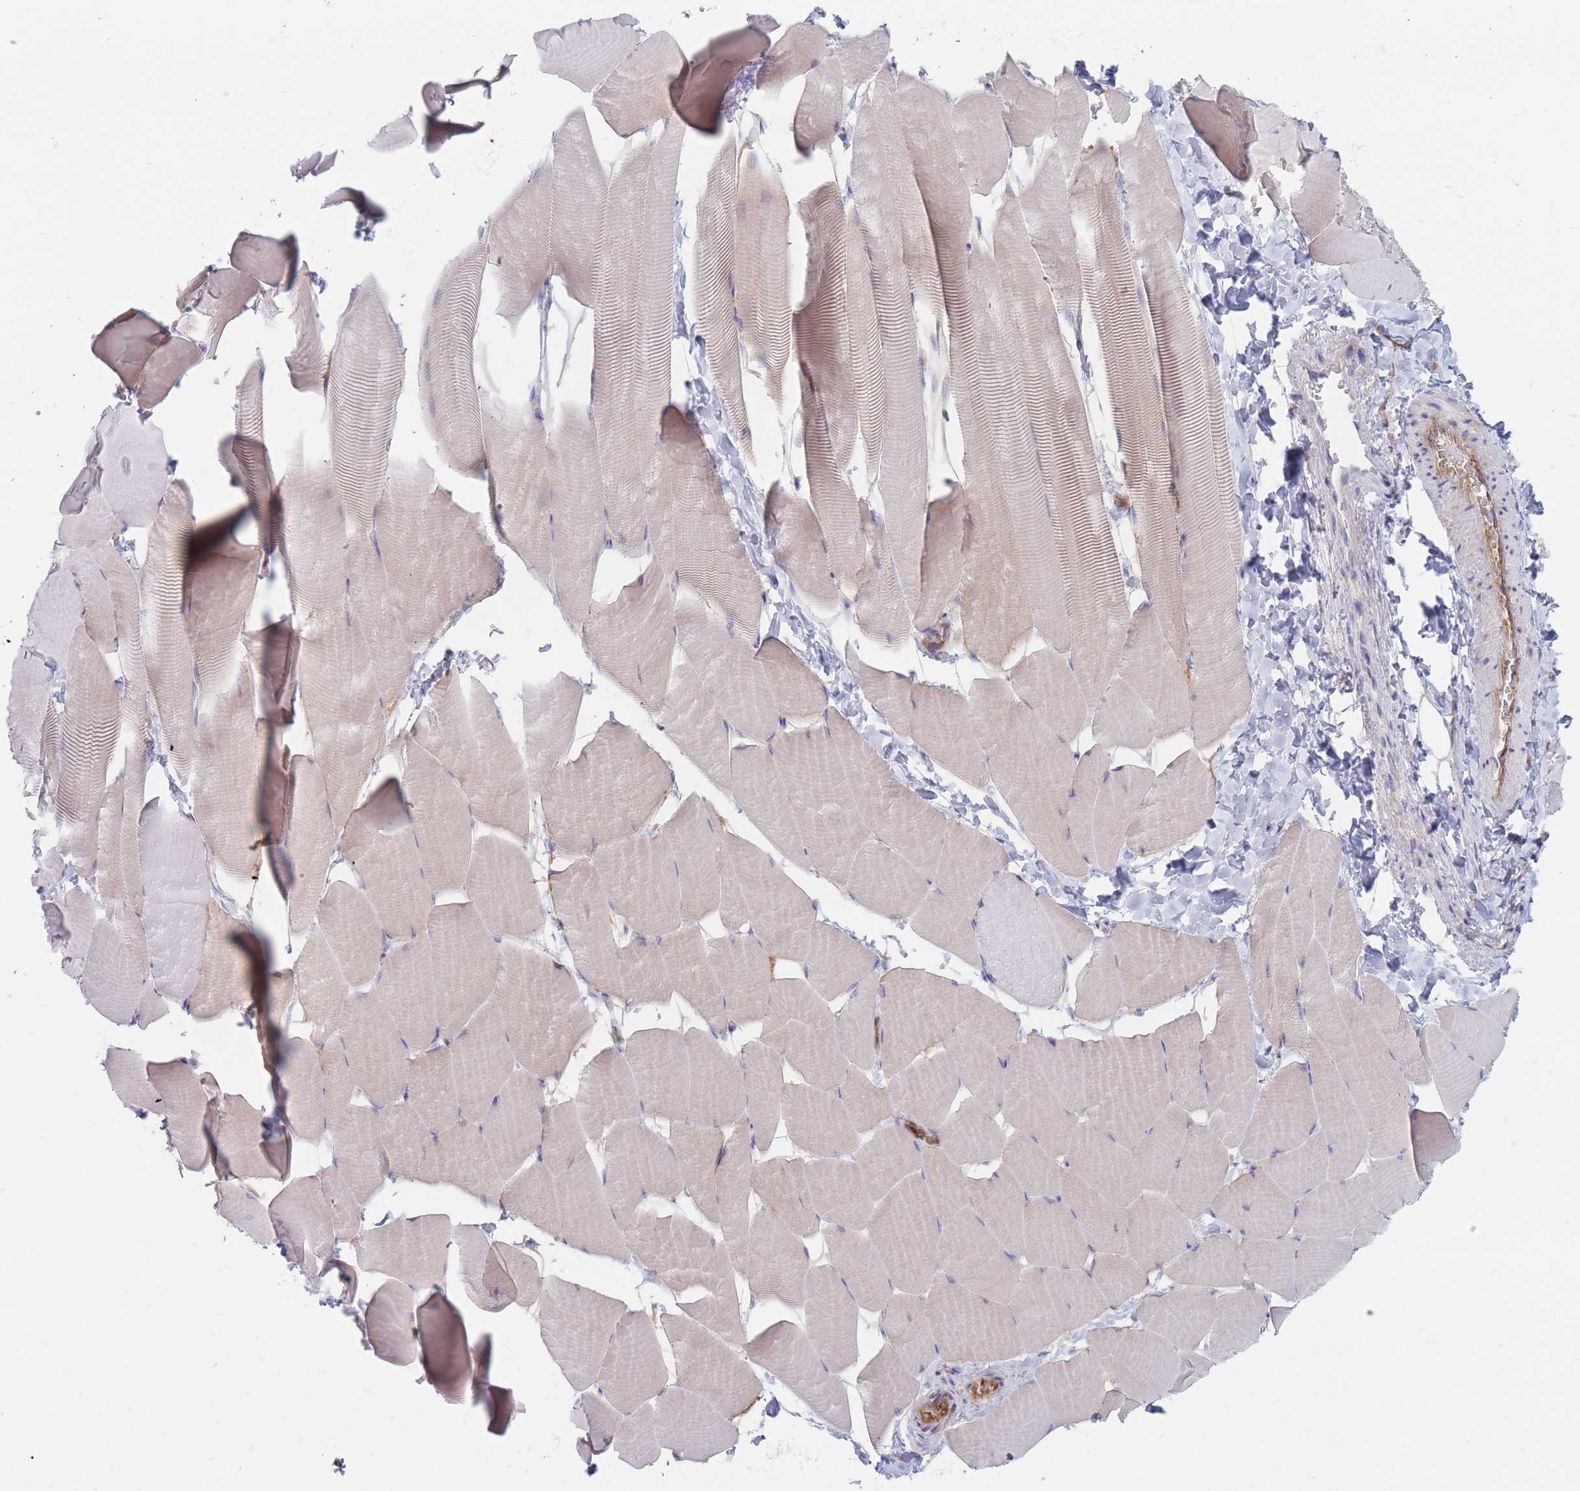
{"staining": {"intensity": "weak", "quantity": "<25%", "location": "cytoplasmic/membranous"}, "tissue": "skeletal muscle", "cell_type": "Myocytes", "image_type": "normal", "snomed": [{"axis": "morphology", "description": "Normal tissue, NOS"}, {"axis": "topography", "description": "Skeletal muscle"}], "caption": "Myocytes show no significant staining in unremarkable skeletal muscle. (Brightfield microscopy of DAB (3,3'-diaminobenzidine) IHC at high magnification).", "gene": "PLPP1", "patient": {"sex": "male", "age": 25}}